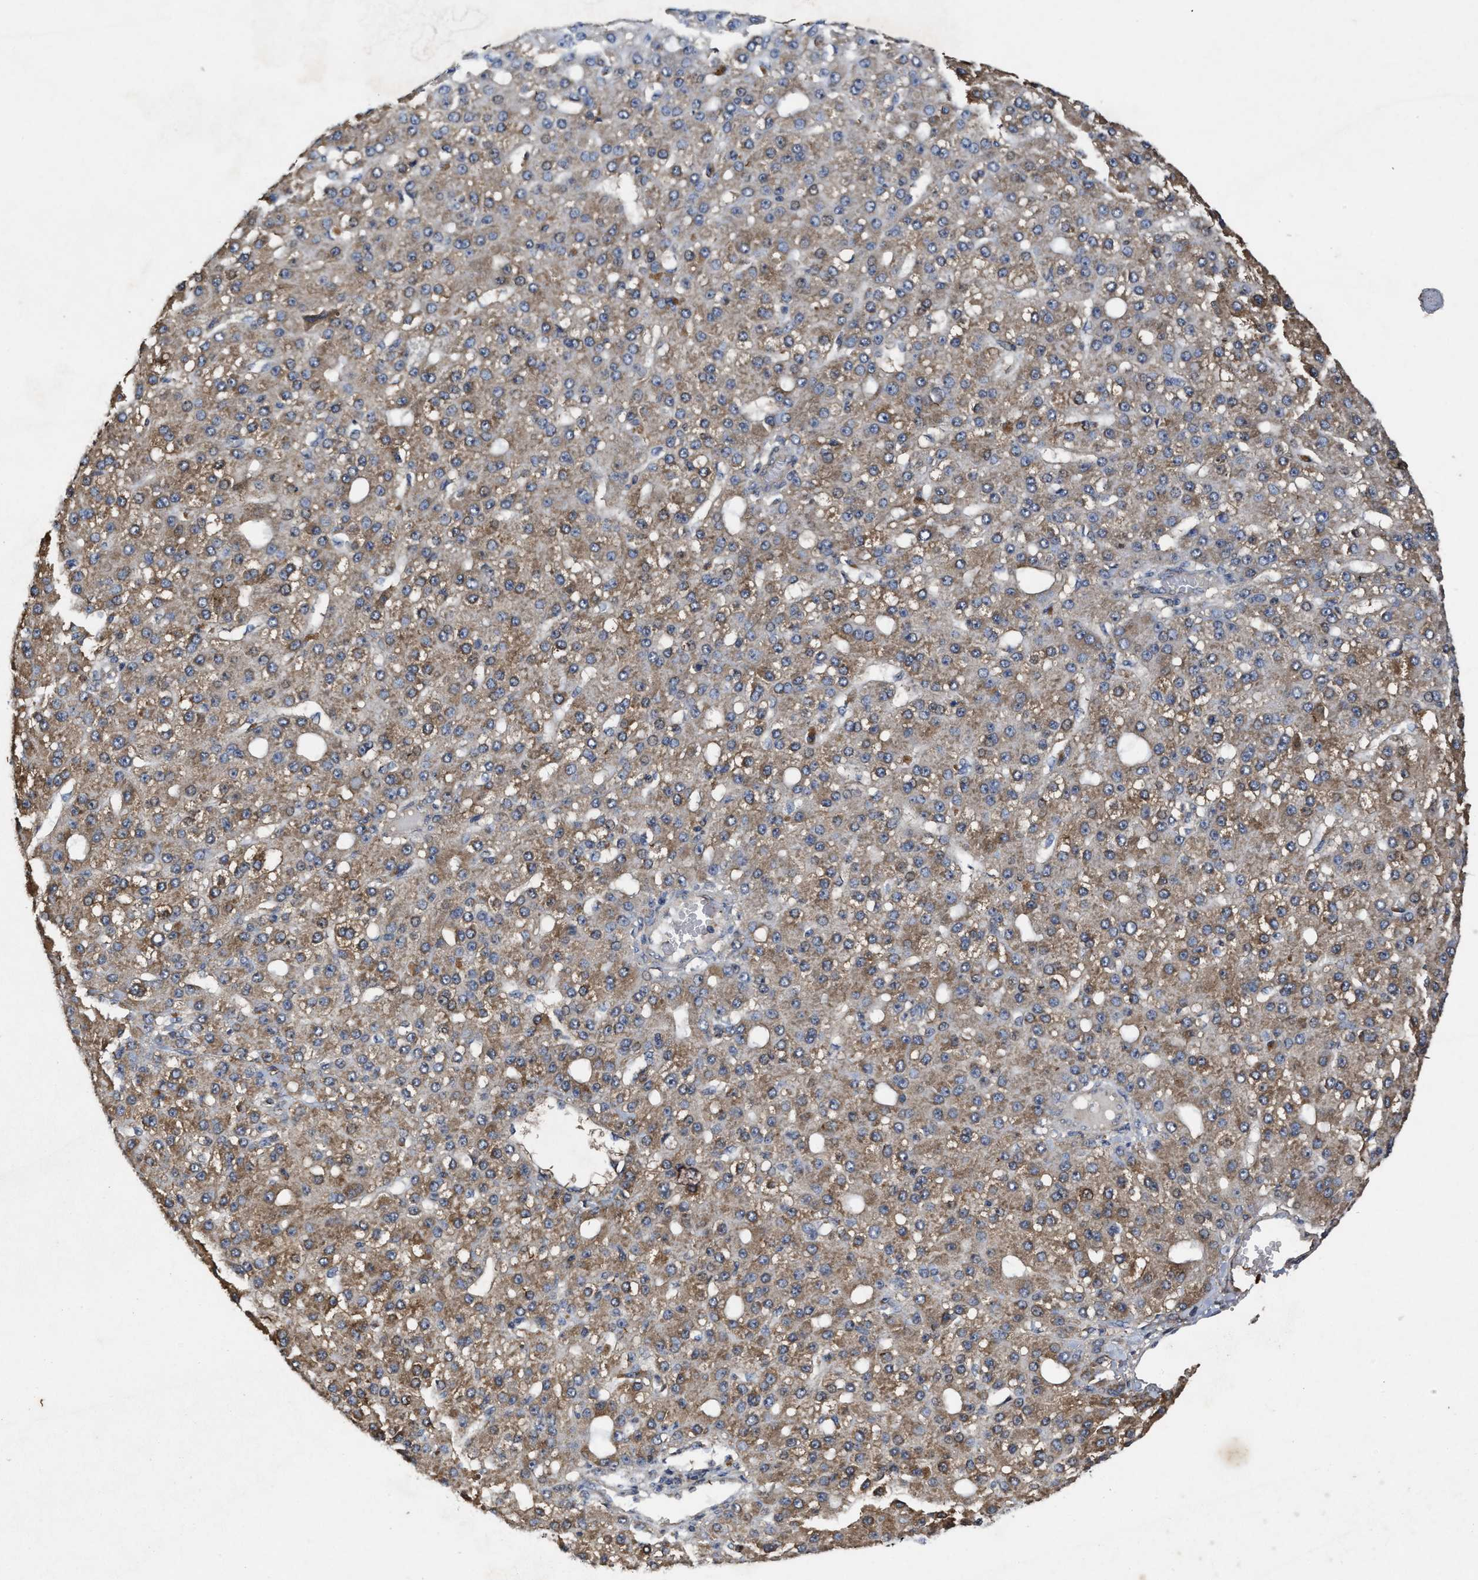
{"staining": {"intensity": "moderate", "quantity": ">75%", "location": "cytoplasmic/membranous"}, "tissue": "liver cancer", "cell_type": "Tumor cells", "image_type": "cancer", "snomed": [{"axis": "morphology", "description": "Carcinoma, Hepatocellular, NOS"}, {"axis": "topography", "description": "Liver"}], "caption": "Immunohistochemical staining of liver cancer reveals medium levels of moderate cytoplasmic/membranous expression in about >75% of tumor cells.", "gene": "EFNA4", "patient": {"sex": "male", "age": 67}}